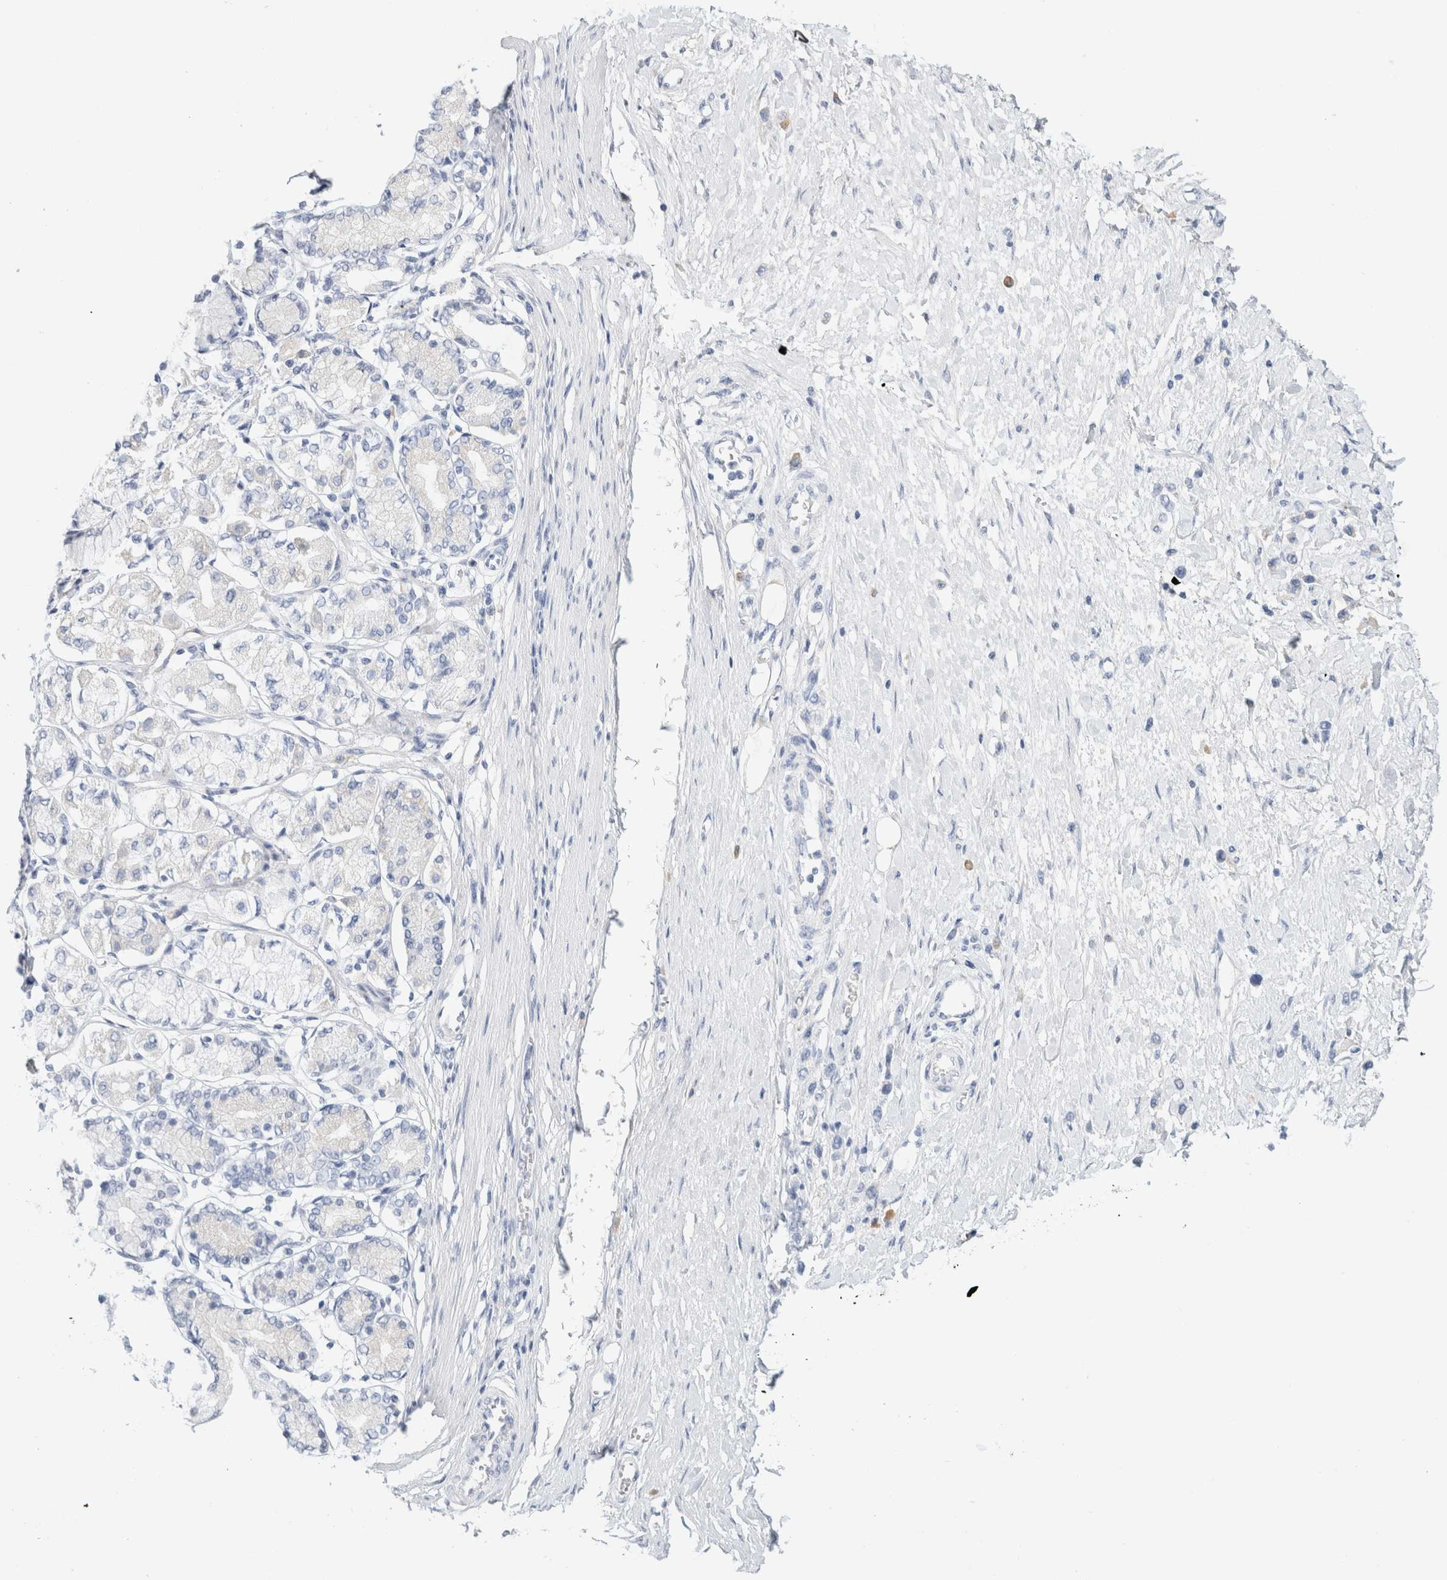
{"staining": {"intensity": "negative", "quantity": "none", "location": "none"}, "tissue": "stomach cancer", "cell_type": "Tumor cells", "image_type": "cancer", "snomed": [{"axis": "morphology", "description": "Adenocarcinoma, NOS"}, {"axis": "topography", "description": "Stomach"}], "caption": "A micrograph of stomach cancer (adenocarcinoma) stained for a protein exhibits no brown staining in tumor cells.", "gene": "GADD45G", "patient": {"sex": "female", "age": 65}}